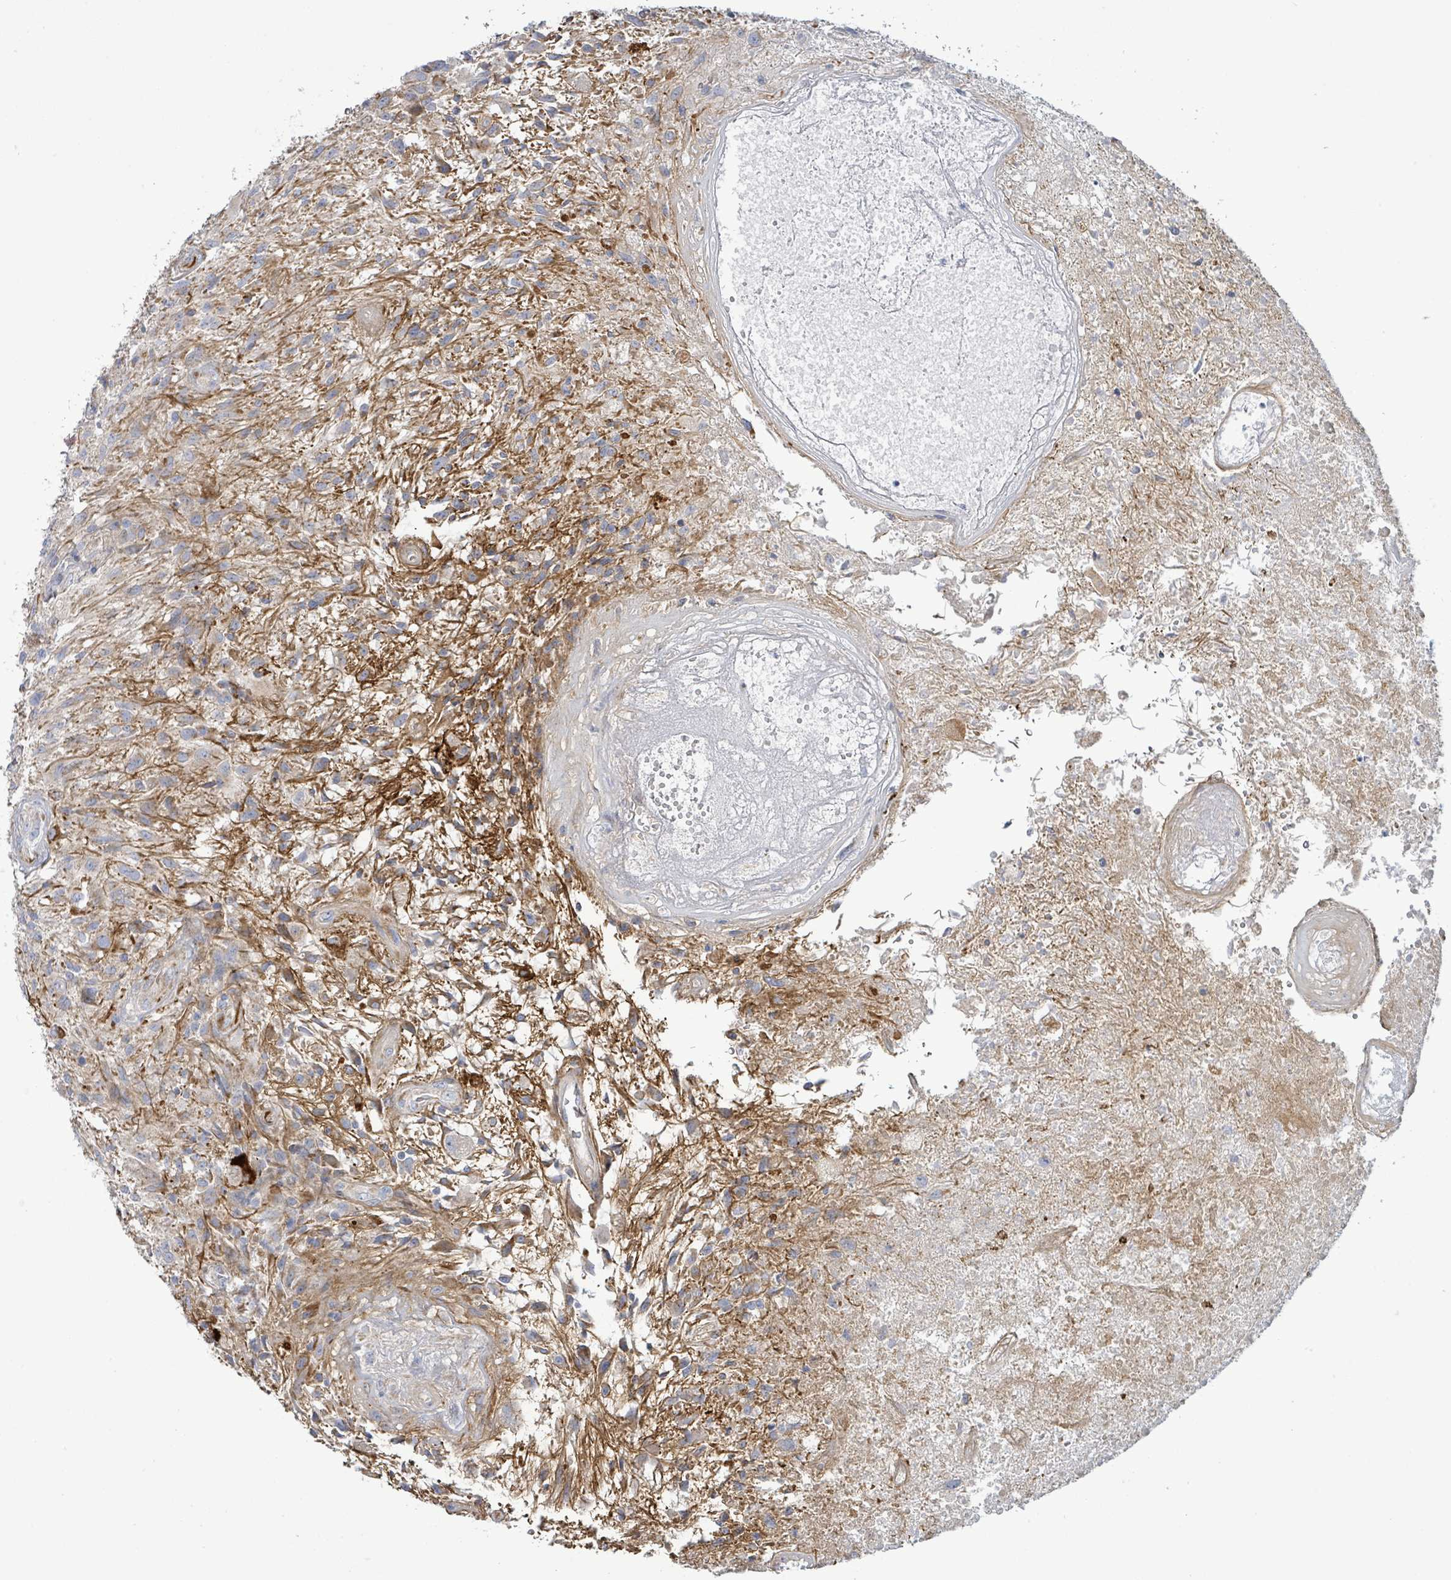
{"staining": {"intensity": "negative", "quantity": "none", "location": "none"}, "tissue": "glioma", "cell_type": "Tumor cells", "image_type": "cancer", "snomed": [{"axis": "morphology", "description": "Glioma, malignant, High grade"}, {"axis": "topography", "description": "Brain"}], "caption": "The histopathology image reveals no staining of tumor cells in malignant glioma (high-grade).", "gene": "ALG12", "patient": {"sex": "male", "age": 56}}